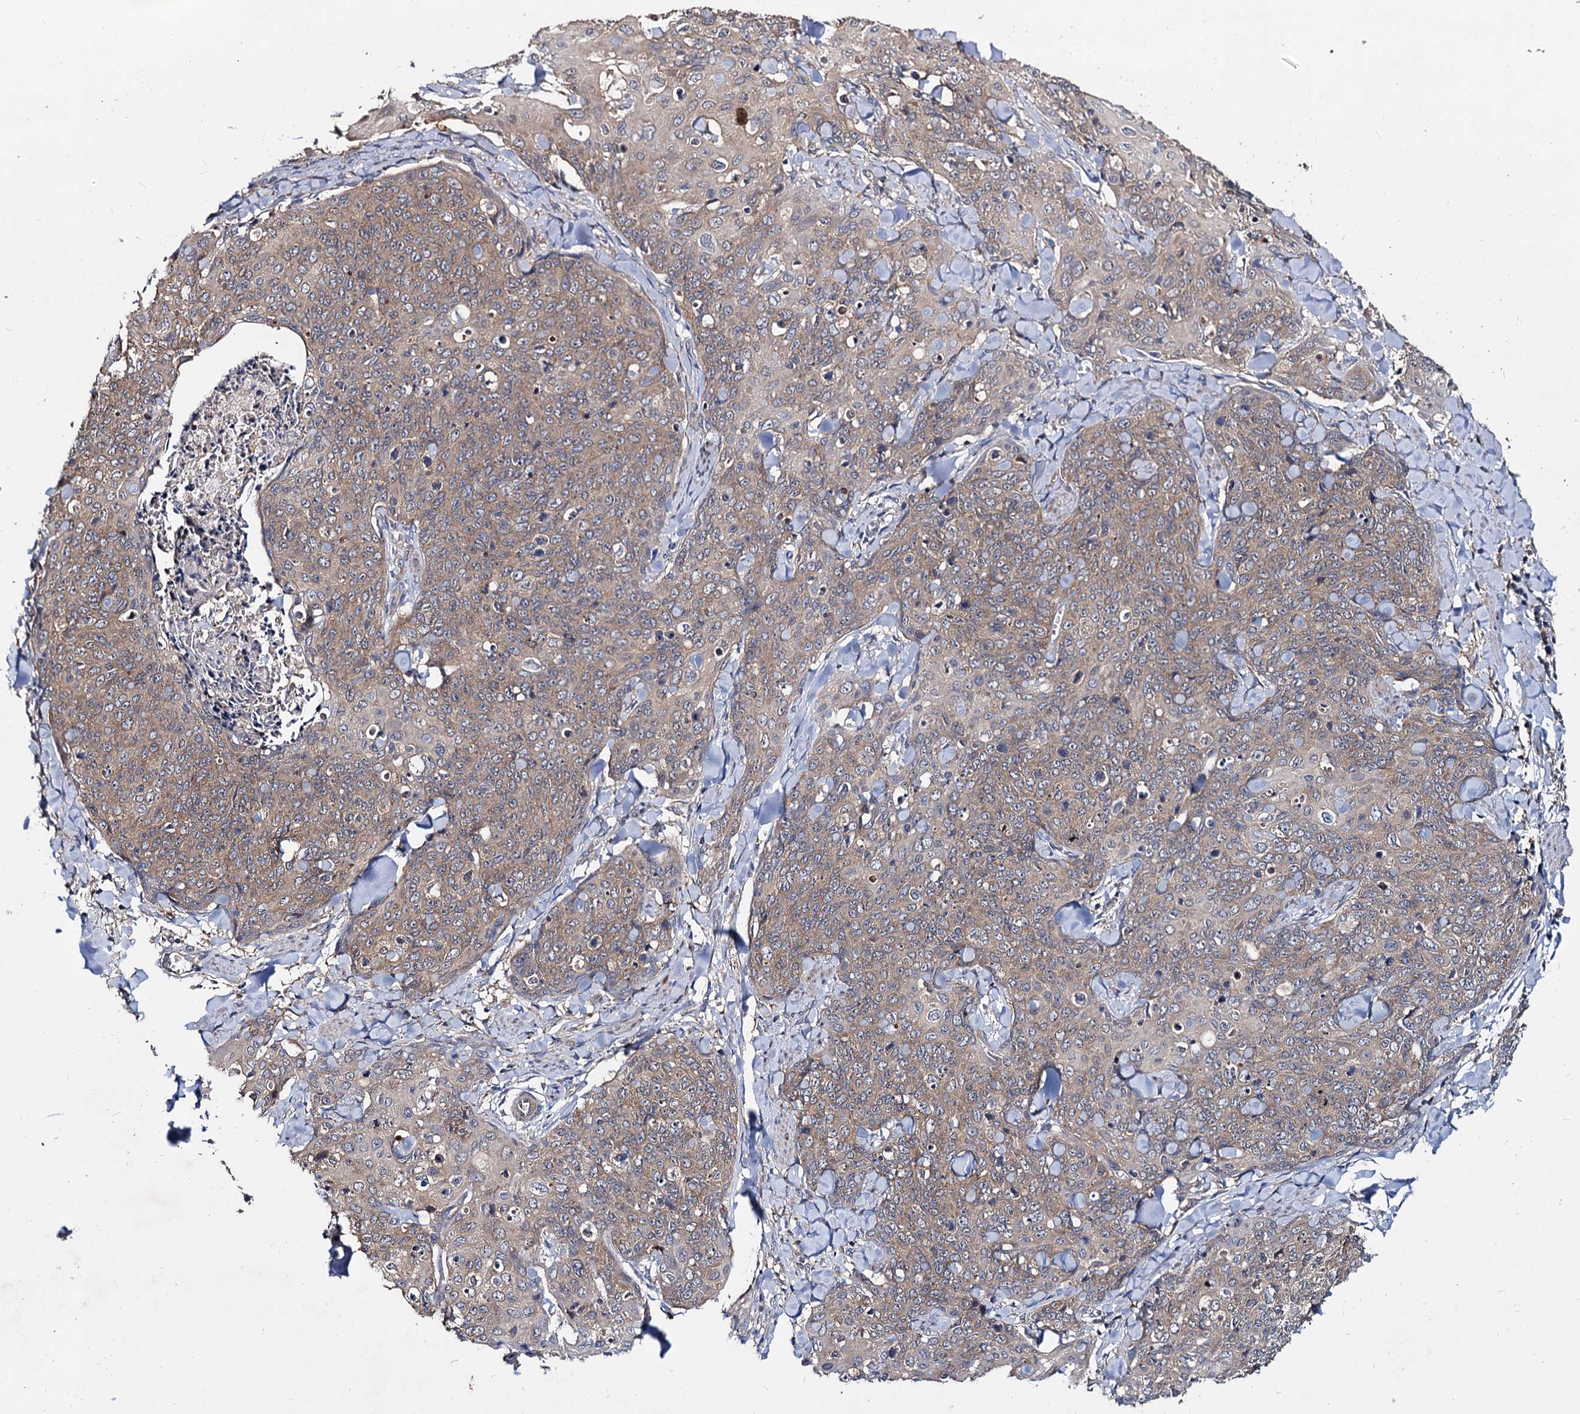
{"staining": {"intensity": "weak", "quantity": ">75%", "location": "cytoplasmic/membranous"}, "tissue": "skin cancer", "cell_type": "Tumor cells", "image_type": "cancer", "snomed": [{"axis": "morphology", "description": "Squamous cell carcinoma, NOS"}, {"axis": "topography", "description": "Skin"}, {"axis": "topography", "description": "Vulva"}], "caption": "An immunohistochemistry (IHC) image of neoplastic tissue is shown. Protein staining in brown highlights weak cytoplasmic/membranous positivity in skin cancer within tumor cells. (brown staining indicates protein expression, while blue staining denotes nuclei).", "gene": "CEP192", "patient": {"sex": "female", "age": 85}}